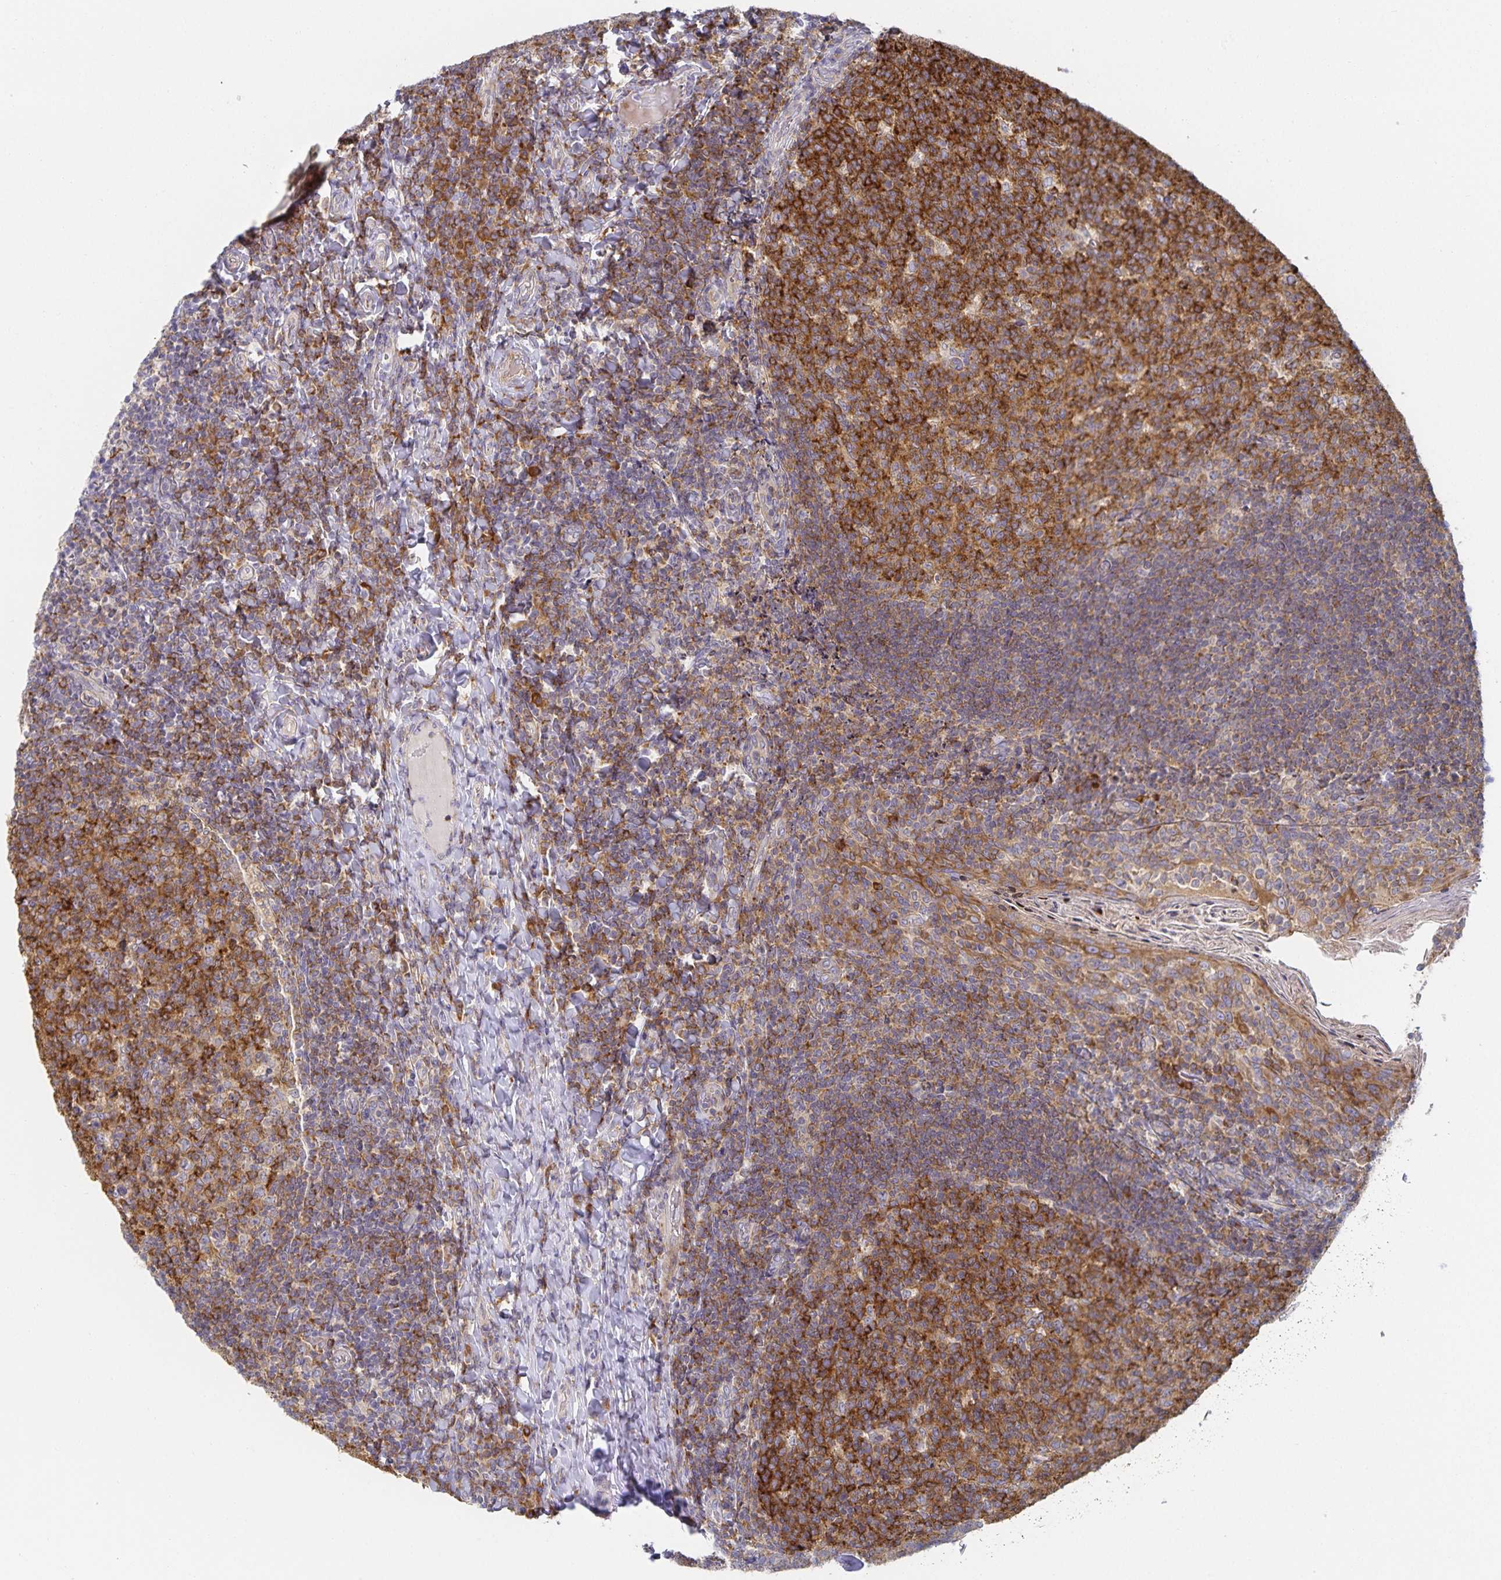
{"staining": {"intensity": "strong", "quantity": ">75%", "location": "cytoplasmic/membranous"}, "tissue": "tonsil", "cell_type": "Germinal center cells", "image_type": "normal", "snomed": [{"axis": "morphology", "description": "Normal tissue, NOS"}, {"axis": "topography", "description": "Tonsil"}], "caption": "Immunohistochemical staining of unremarkable tonsil displays high levels of strong cytoplasmic/membranous staining in about >75% of germinal center cells.", "gene": "NOMO1", "patient": {"sex": "female", "age": 10}}